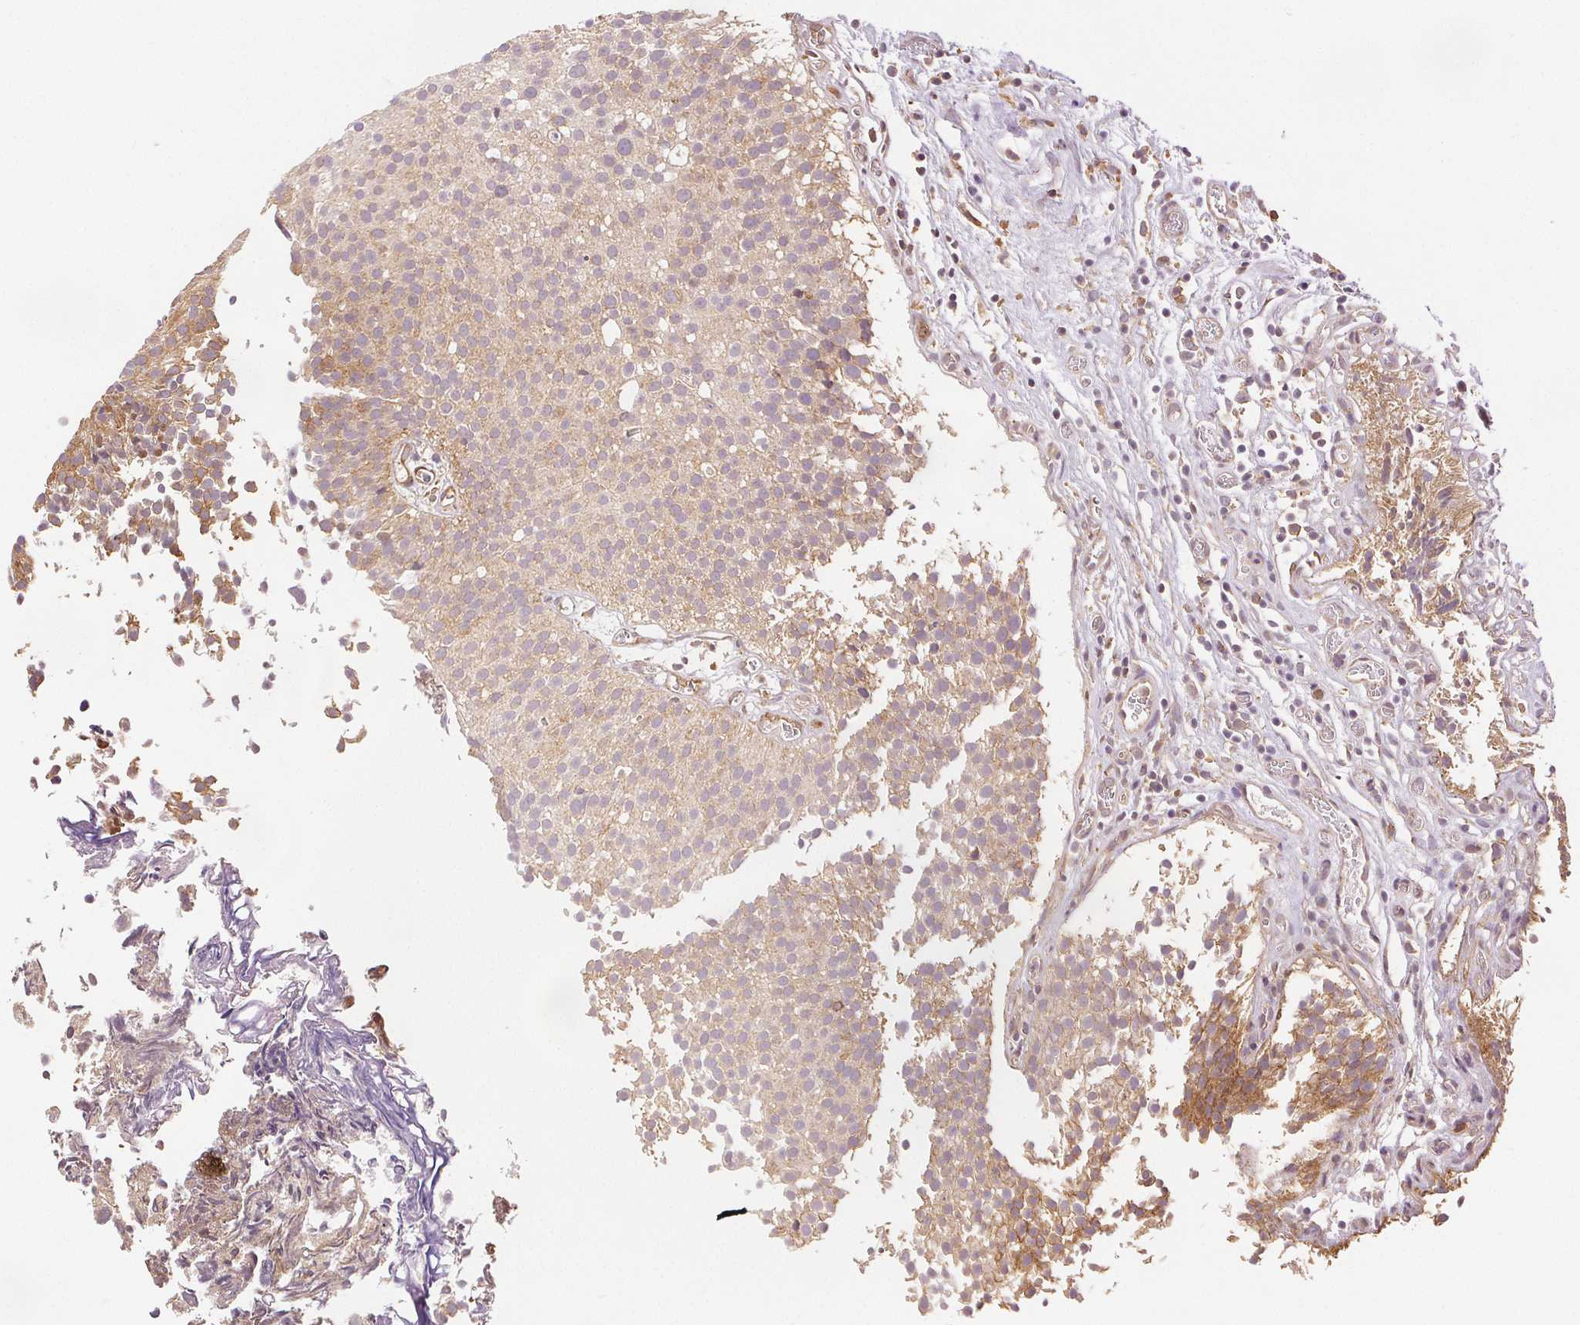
{"staining": {"intensity": "moderate", "quantity": "25%-75%", "location": "cytoplasmic/membranous"}, "tissue": "urothelial cancer", "cell_type": "Tumor cells", "image_type": "cancer", "snomed": [{"axis": "morphology", "description": "Urothelial carcinoma, Low grade"}, {"axis": "topography", "description": "Urinary bladder"}], "caption": "Immunohistochemical staining of human urothelial cancer displays medium levels of moderate cytoplasmic/membranous positivity in approximately 25%-75% of tumor cells.", "gene": "DIAPH2", "patient": {"sex": "male", "age": 80}}